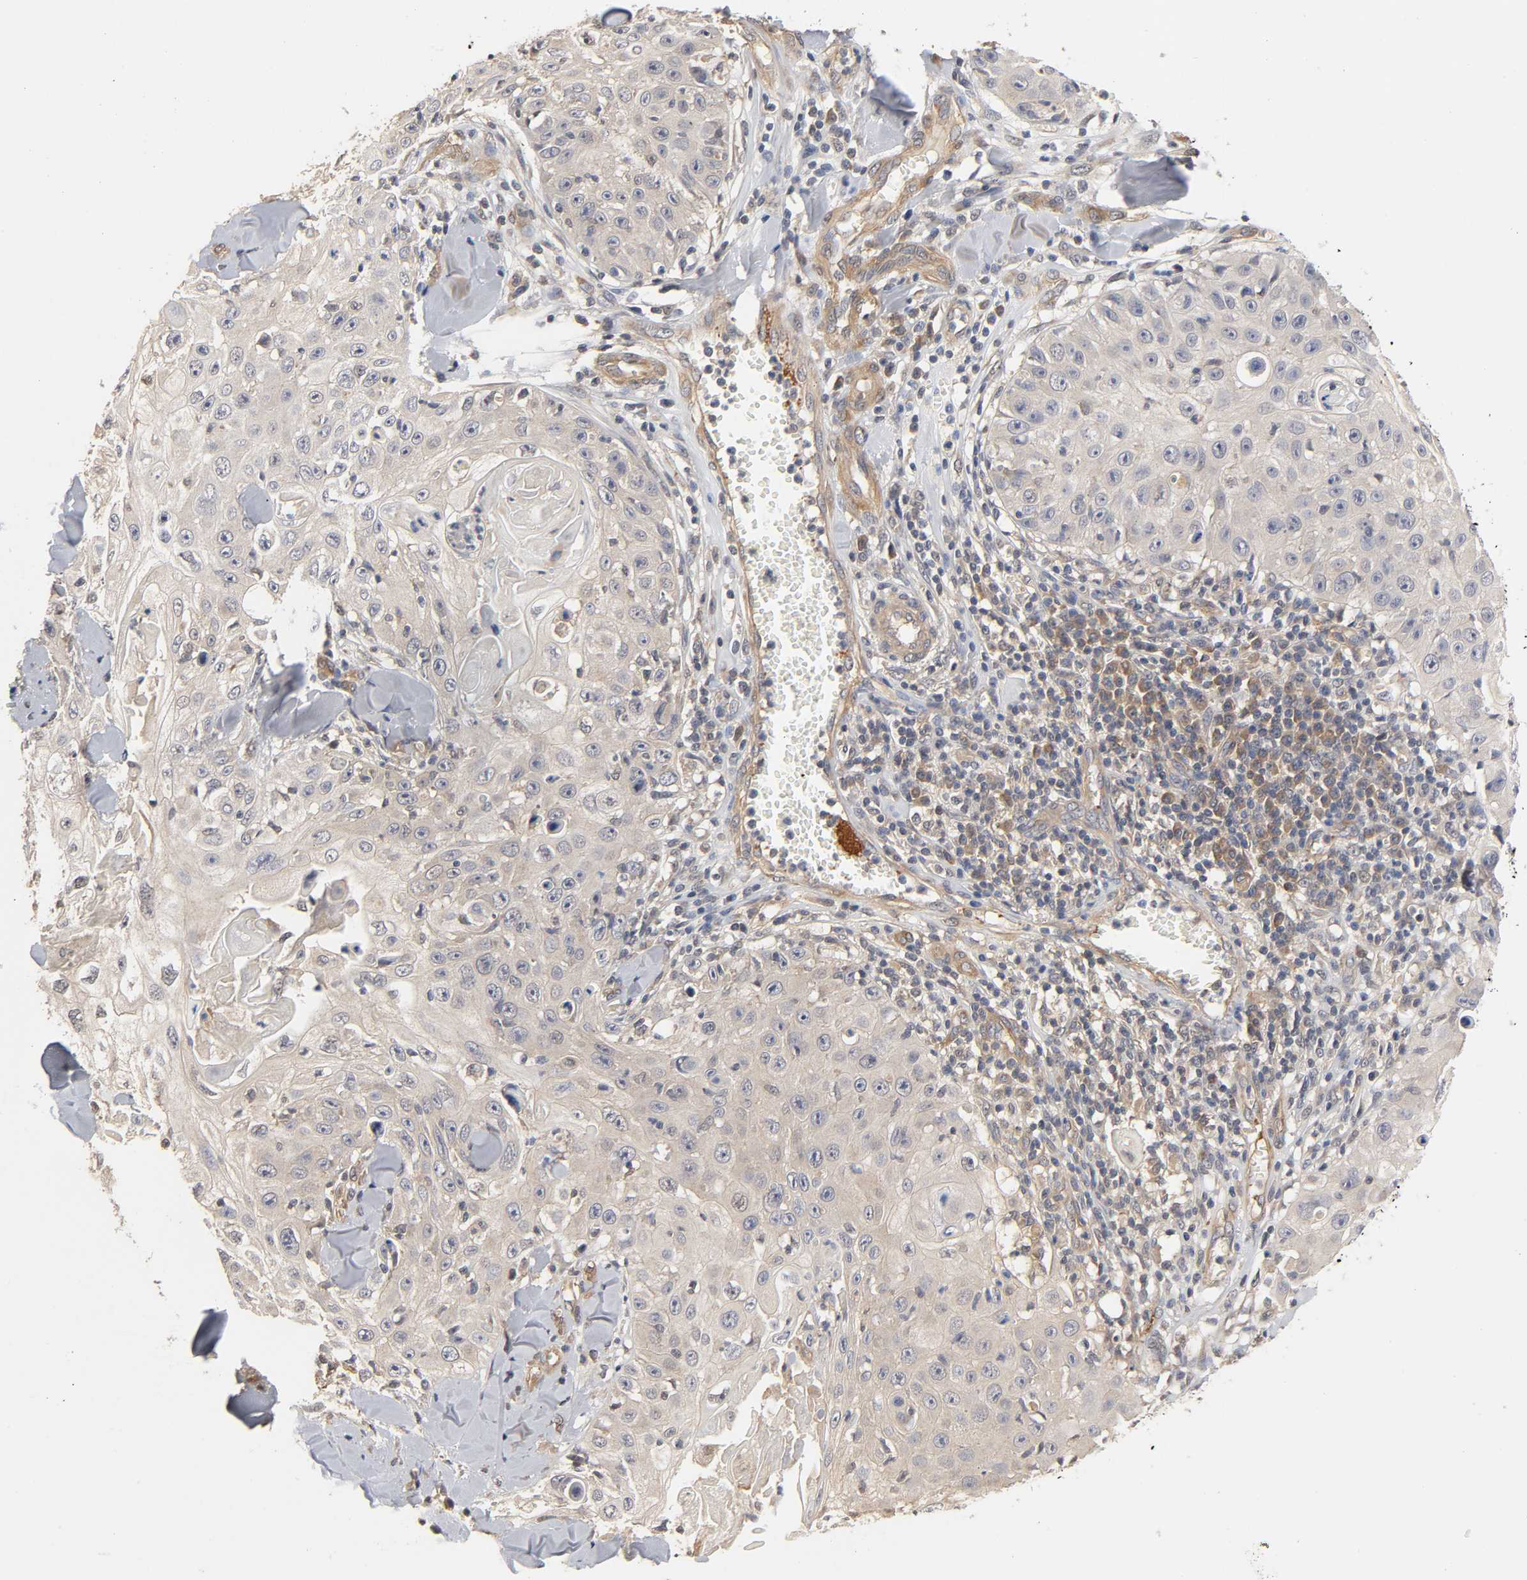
{"staining": {"intensity": "negative", "quantity": "none", "location": "none"}, "tissue": "skin cancer", "cell_type": "Tumor cells", "image_type": "cancer", "snomed": [{"axis": "morphology", "description": "Squamous cell carcinoma, NOS"}, {"axis": "topography", "description": "Skin"}], "caption": "Protein analysis of skin cancer (squamous cell carcinoma) reveals no significant expression in tumor cells.", "gene": "PDE5A", "patient": {"sex": "male", "age": 86}}